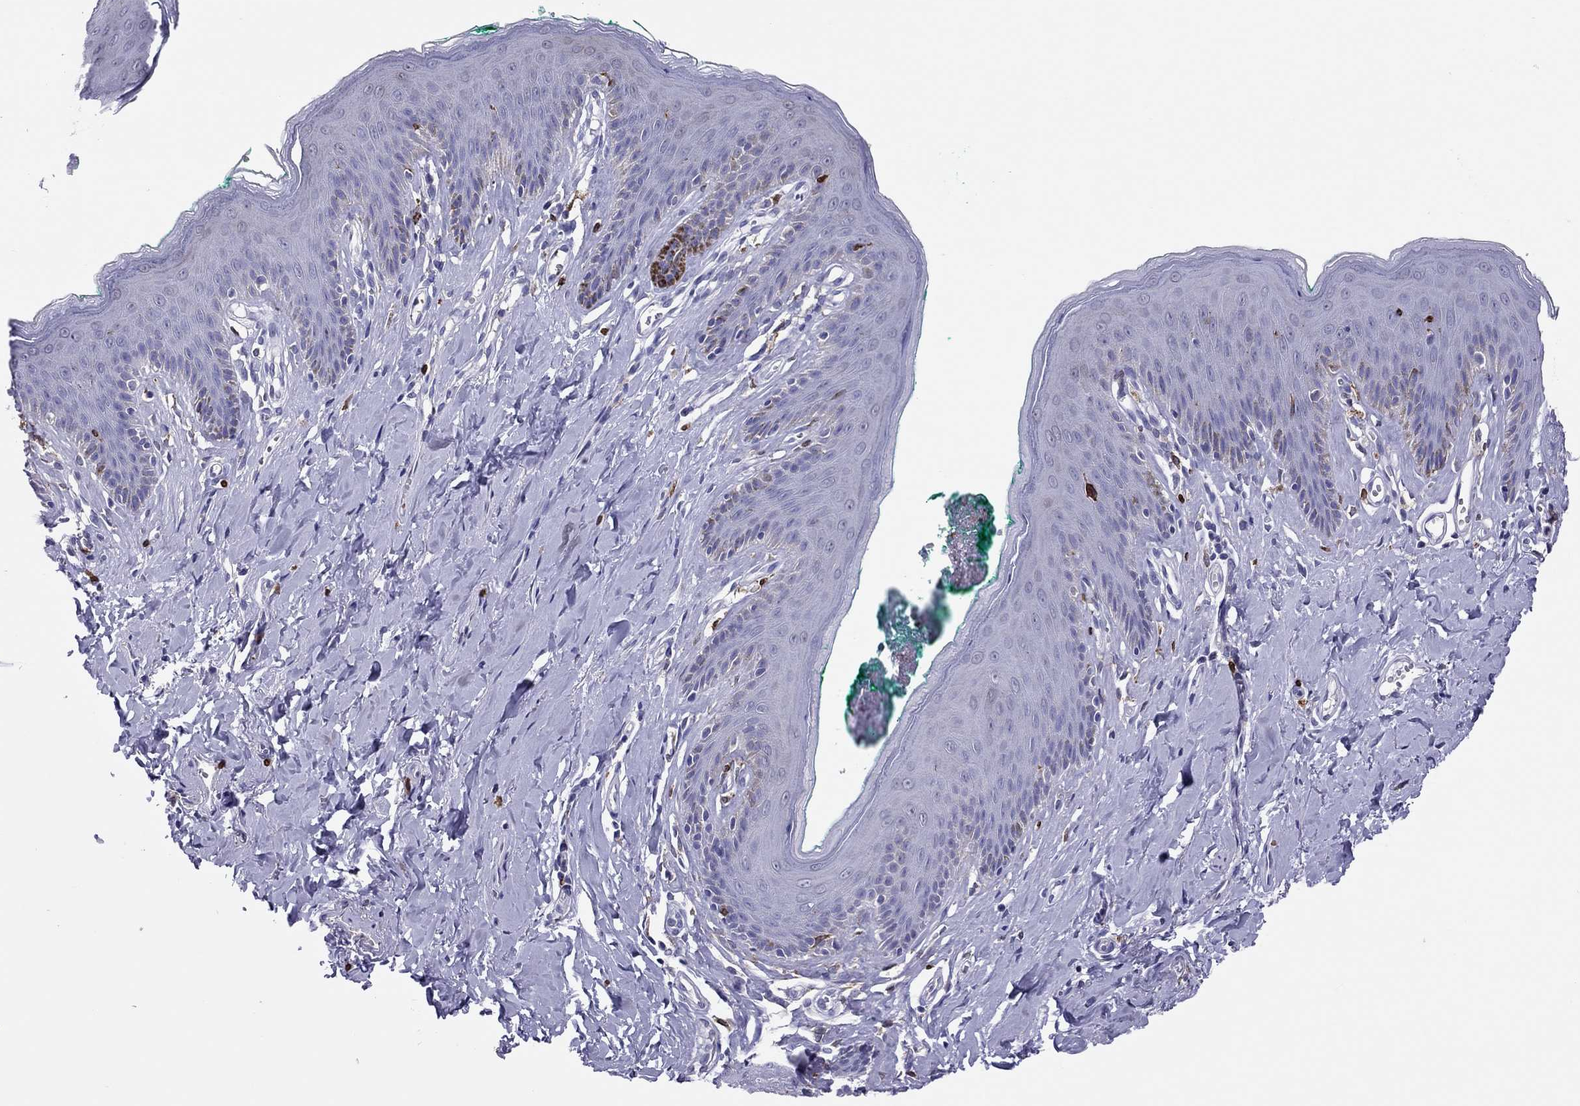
{"staining": {"intensity": "negative", "quantity": "none", "location": "none"}, "tissue": "skin", "cell_type": "Epidermal cells", "image_type": "normal", "snomed": [{"axis": "morphology", "description": "Normal tissue, NOS"}, {"axis": "topography", "description": "Vulva"}], "caption": "The immunohistochemistry (IHC) histopathology image has no significant expression in epidermal cells of skin. The staining was performed using DAB to visualize the protein expression in brown, while the nuclei were stained in blue with hematoxylin (Magnification: 20x).", "gene": "ADORA2A", "patient": {"sex": "female", "age": 66}}